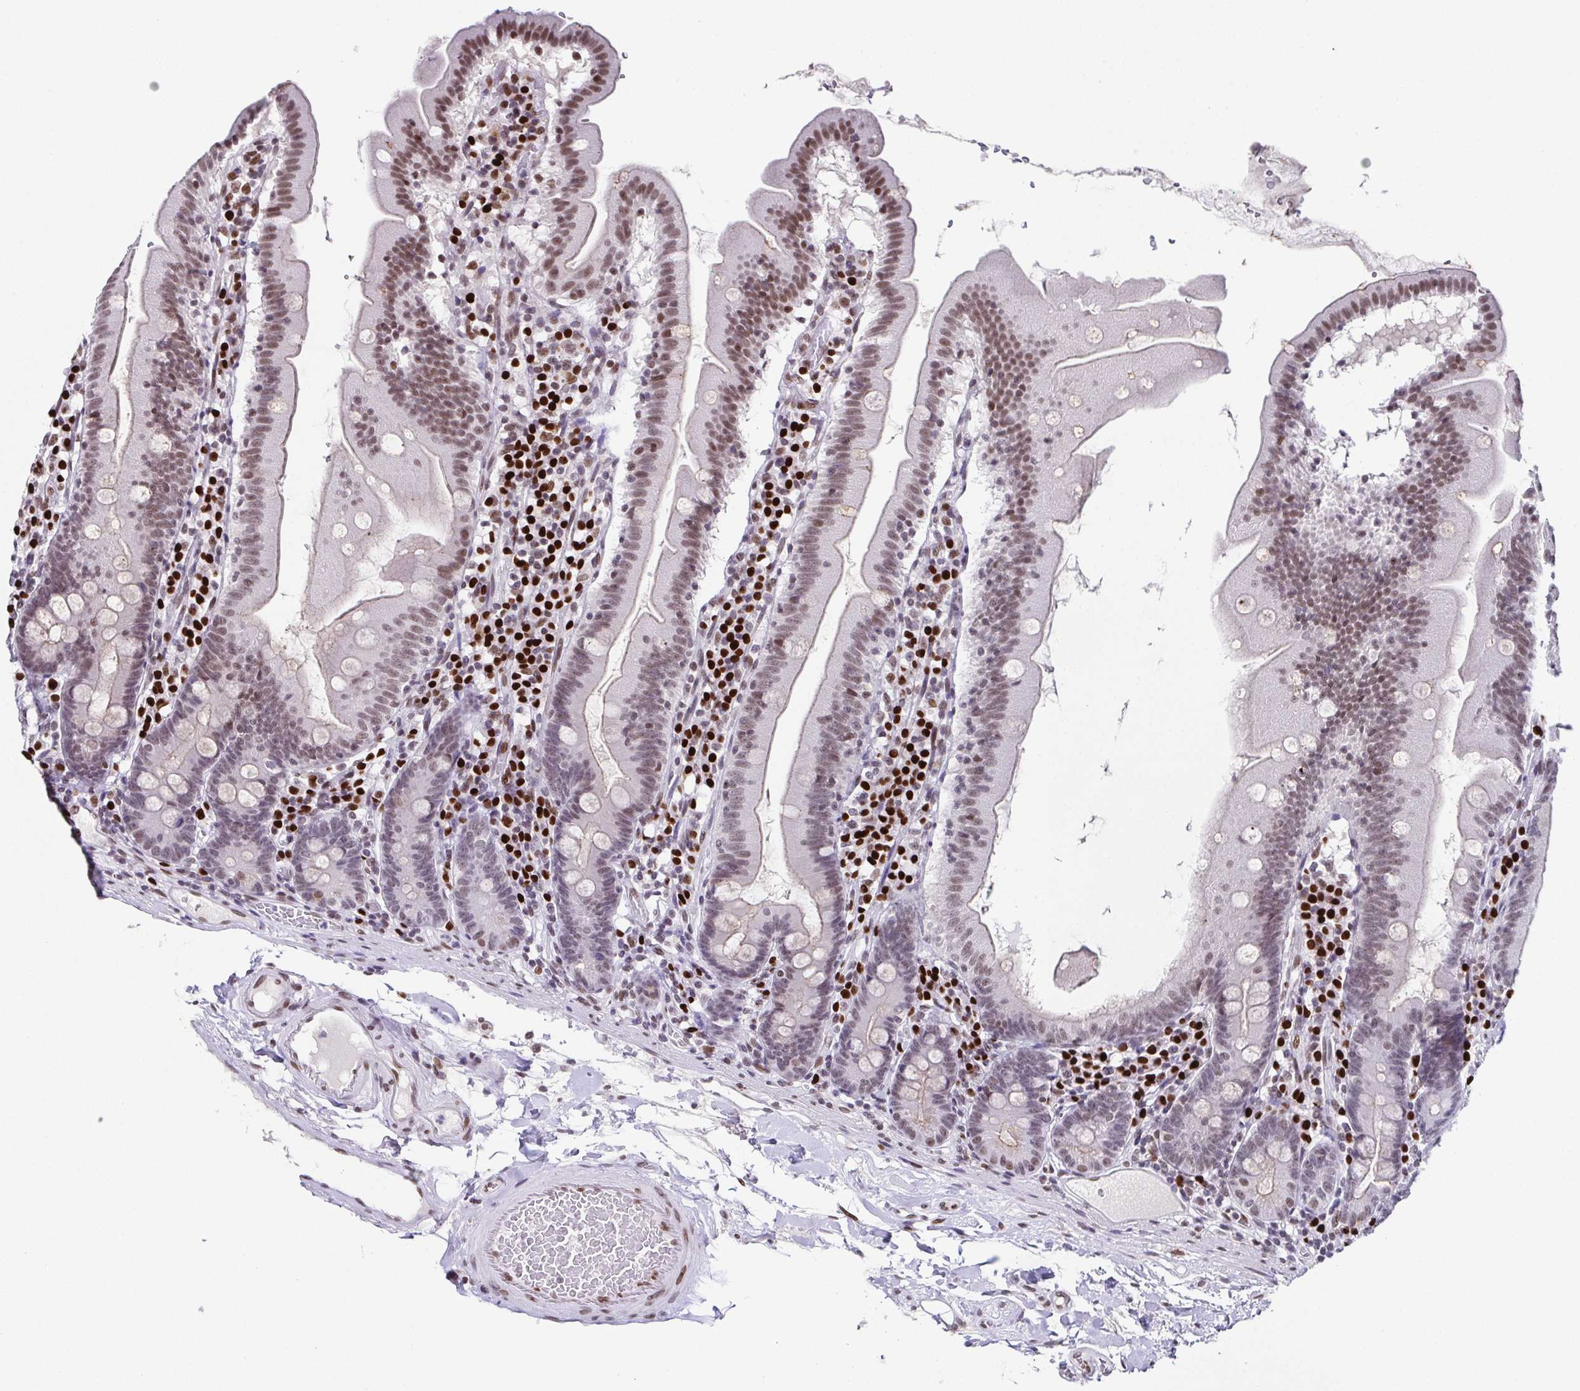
{"staining": {"intensity": "moderate", "quantity": "25%-75%", "location": "nuclear"}, "tissue": "duodenum", "cell_type": "Glandular cells", "image_type": "normal", "snomed": [{"axis": "morphology", "description": "Normal tissue, NOS"}, {"axis": "topography", "description": "Duodenum"}], "caption": "An immunohistochemistry (IHC) image of unremarkable tissue is shown. Protein staining in brown highlights moderate nuclear positivity in duodenum within glandular cells. (IHC, brightfield microscopy, high magnification).", "gene": "RB1", "patient": {"sex": "female", "age": 67}}